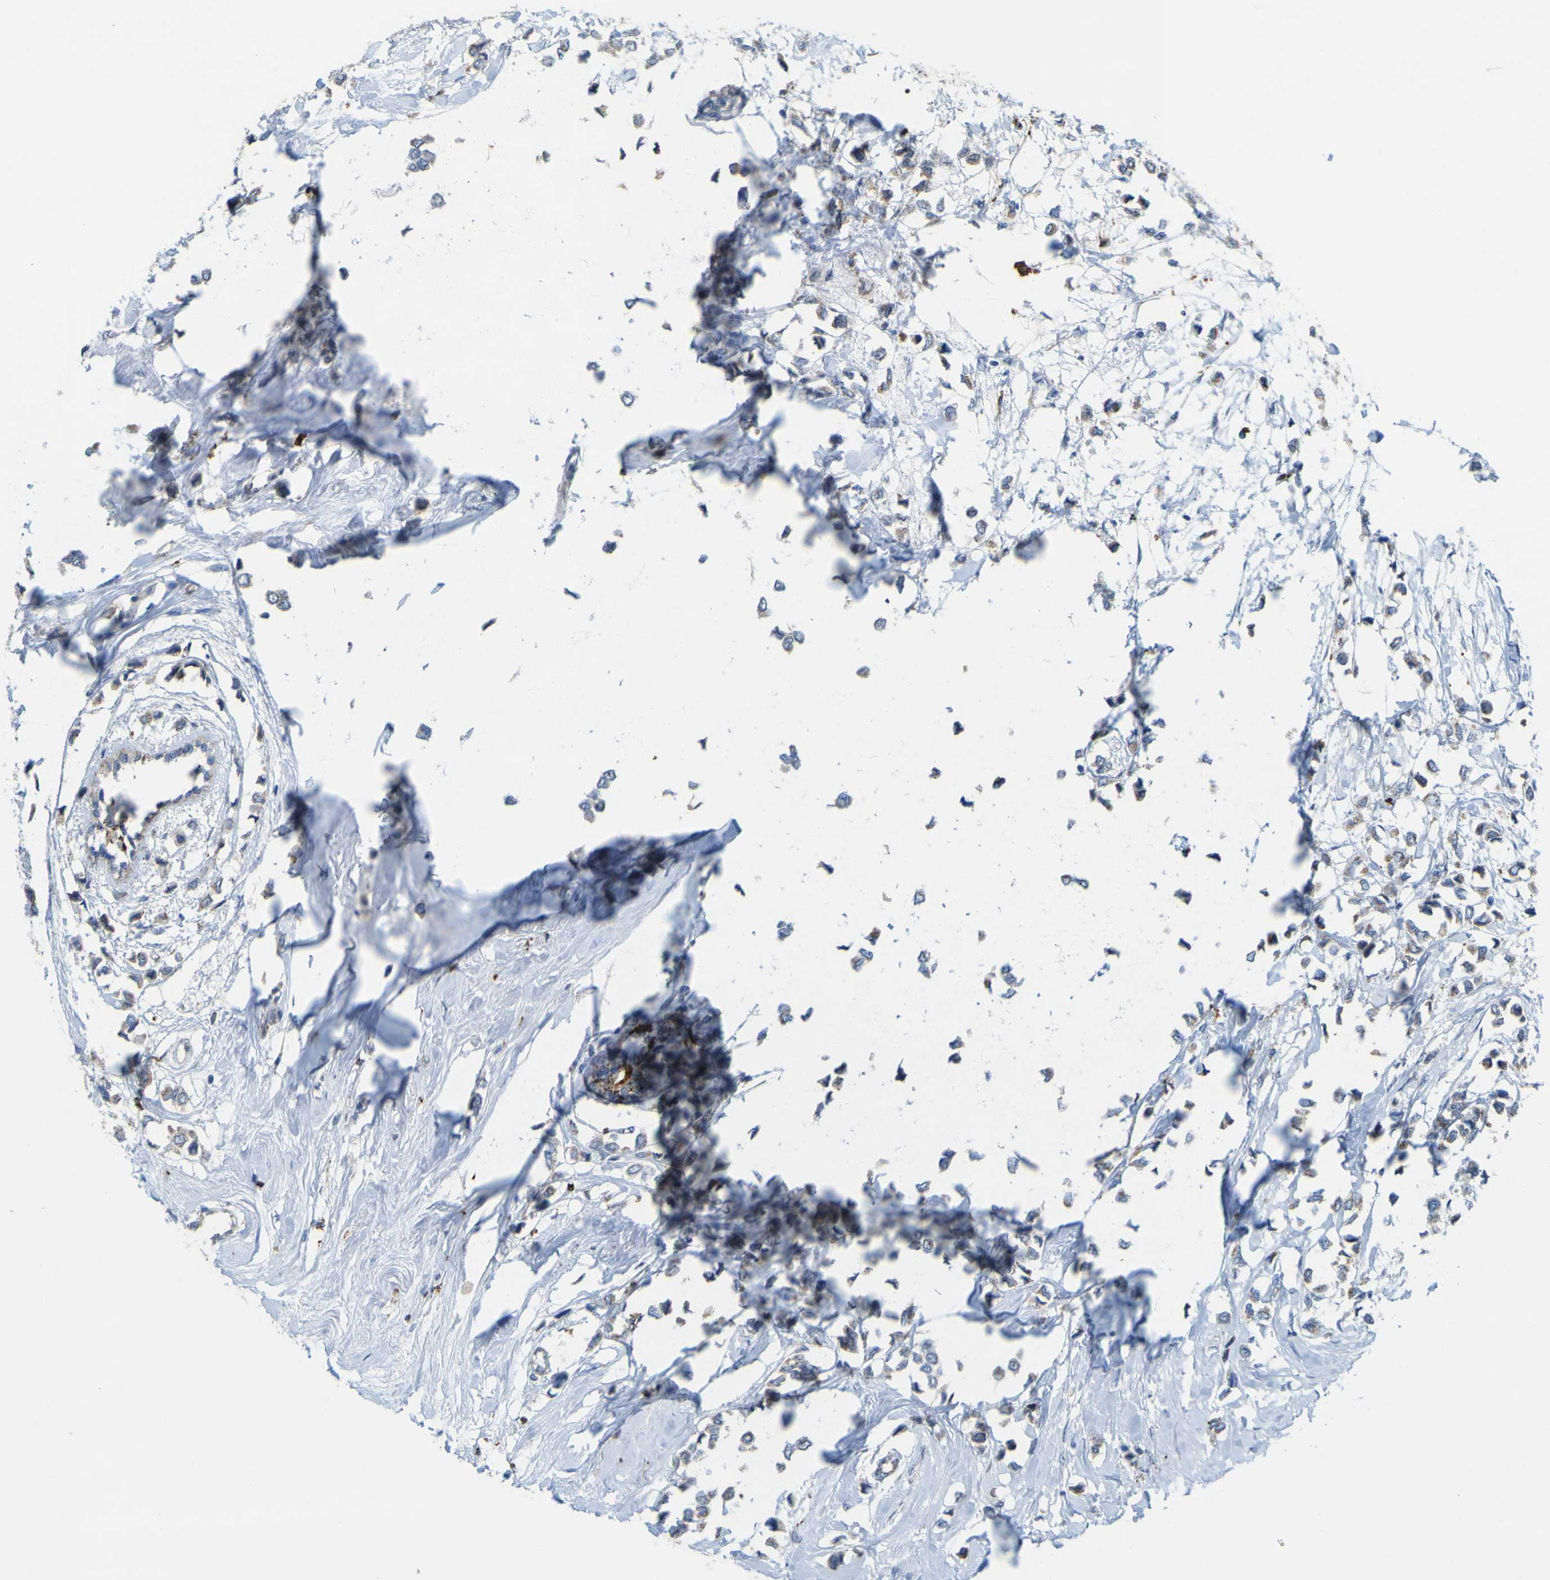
{"staining": {"intensity": "weak", "quantity": "<25%", "location": "cytoplasmic/membranous"}, "tissue": "breast cancer", "cell_type": "Tumor cells", "image_type": "cancer", "snomed": [{"axis": "morphology", "description": "Lobular carcinoma"}, {"axis": "topography", "description": "Breast"}], "caption": "Immunohistochemistry of breast cancer (lobular carcinoma) displays no staining in tumor cells.", "gene": "PLD3", "patient": {"sex": "female", "age": 51}}